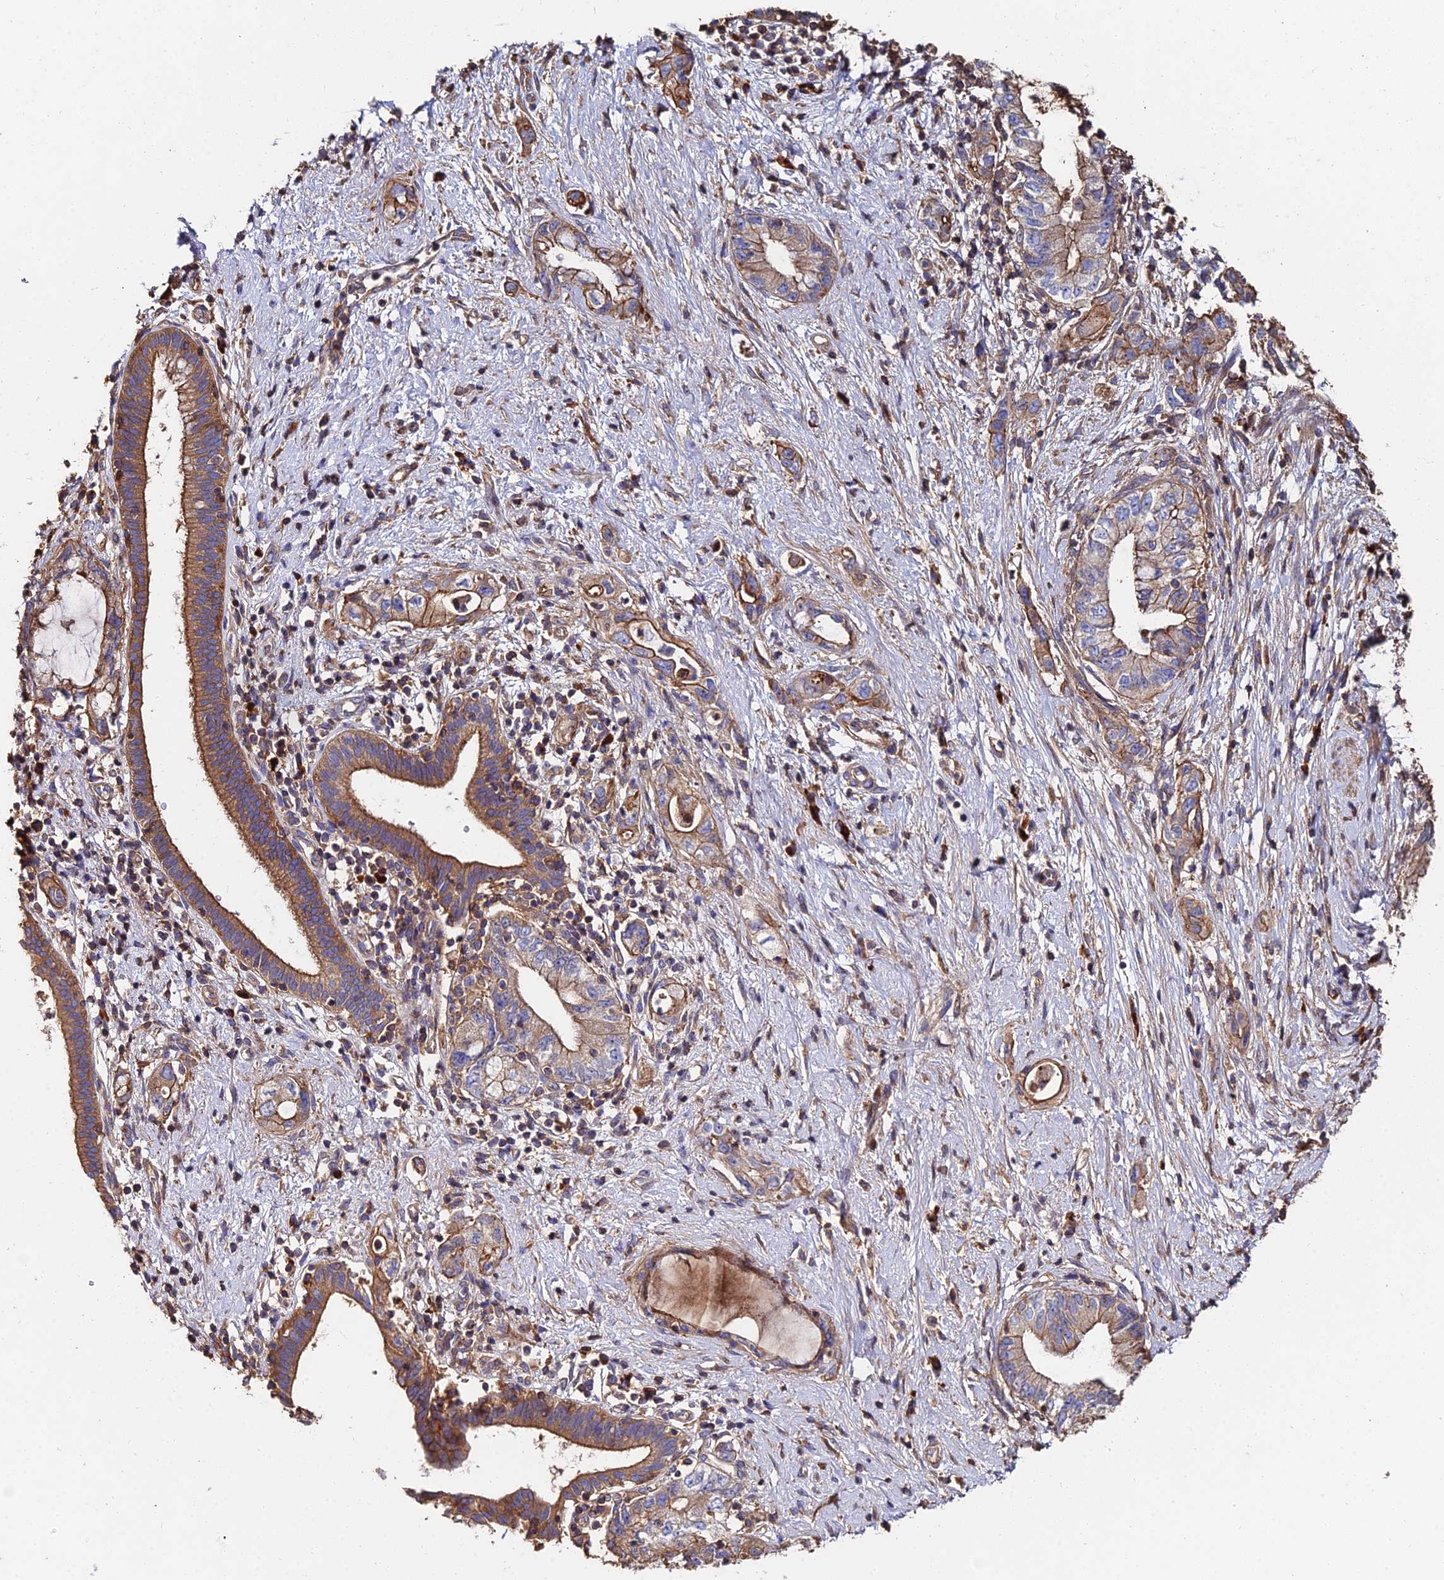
{"staining": {"intensity": "moderate", "quantity": "25%-75%", "location": "cytoplasmic/membranous"}, "tissue": "pancreatic cancer", "cell_type": "Tumor cells", "image_type": "cancer", "snomed": [{"axis": "morphology", "description": "Adenocarcinoma, NOS"}, {"axis": "topography", "description": "Pancreas"}], "caption": "Immunohistochemistry (IHC) (DAB (3,3'-diaminobenzidine)) staining of human pancreatic adenocarcinoma displays moderate cytoplasmic/membranous protein positivity in approximately 25%-75% of tumor cells.", "gene": "EXT1", "patient": {"sex": "female", "age": 73}}